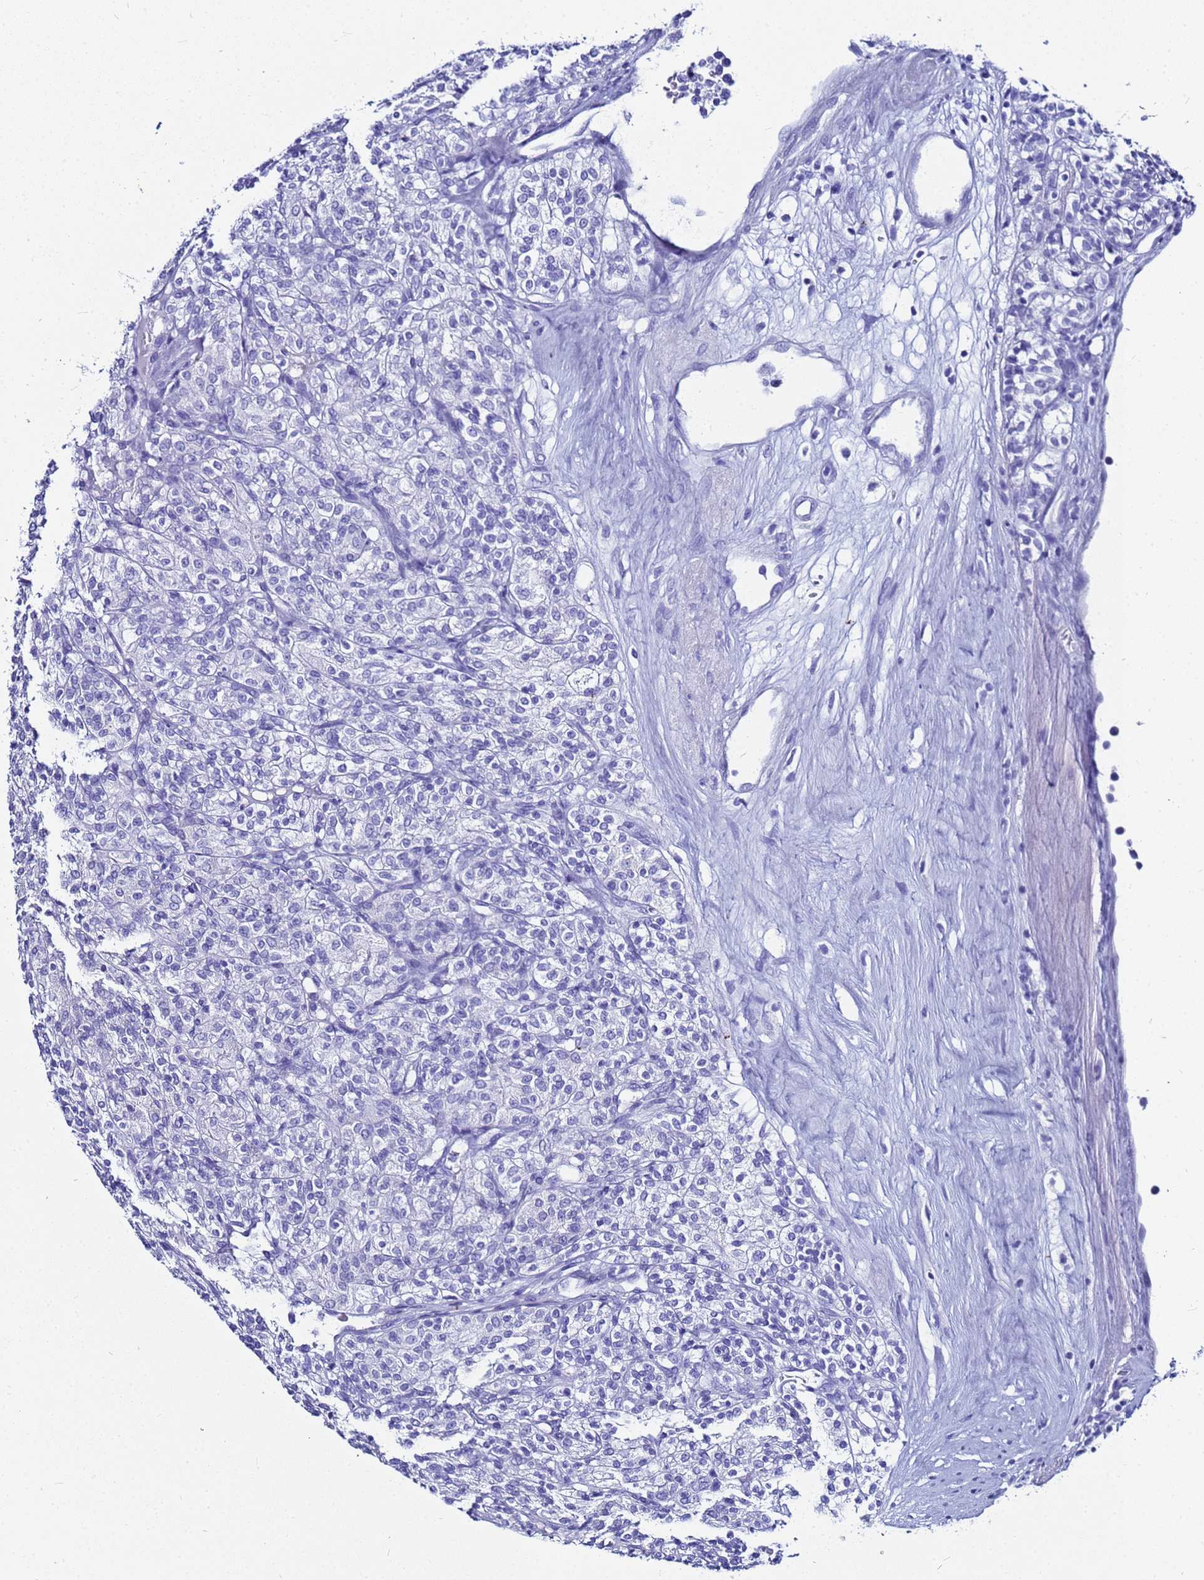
{"staining": {"intensity": "negative", "quantity": "none", "location": "none"}, "tissue": "renal cancer", "cell_type": "Tumor cells", "image_type": "cancer", "snomed": [{"axis": "morphology", "description": "Adenocarcinoma, NOS"}, {"axis": "topography", "description": "Kidney"}], "caption": "This is a image of IHC staining of renal cancer, which shows no positivity in tumor cells.", "gene": "CKB", "patient": {"sex": "male", "age": 77}}